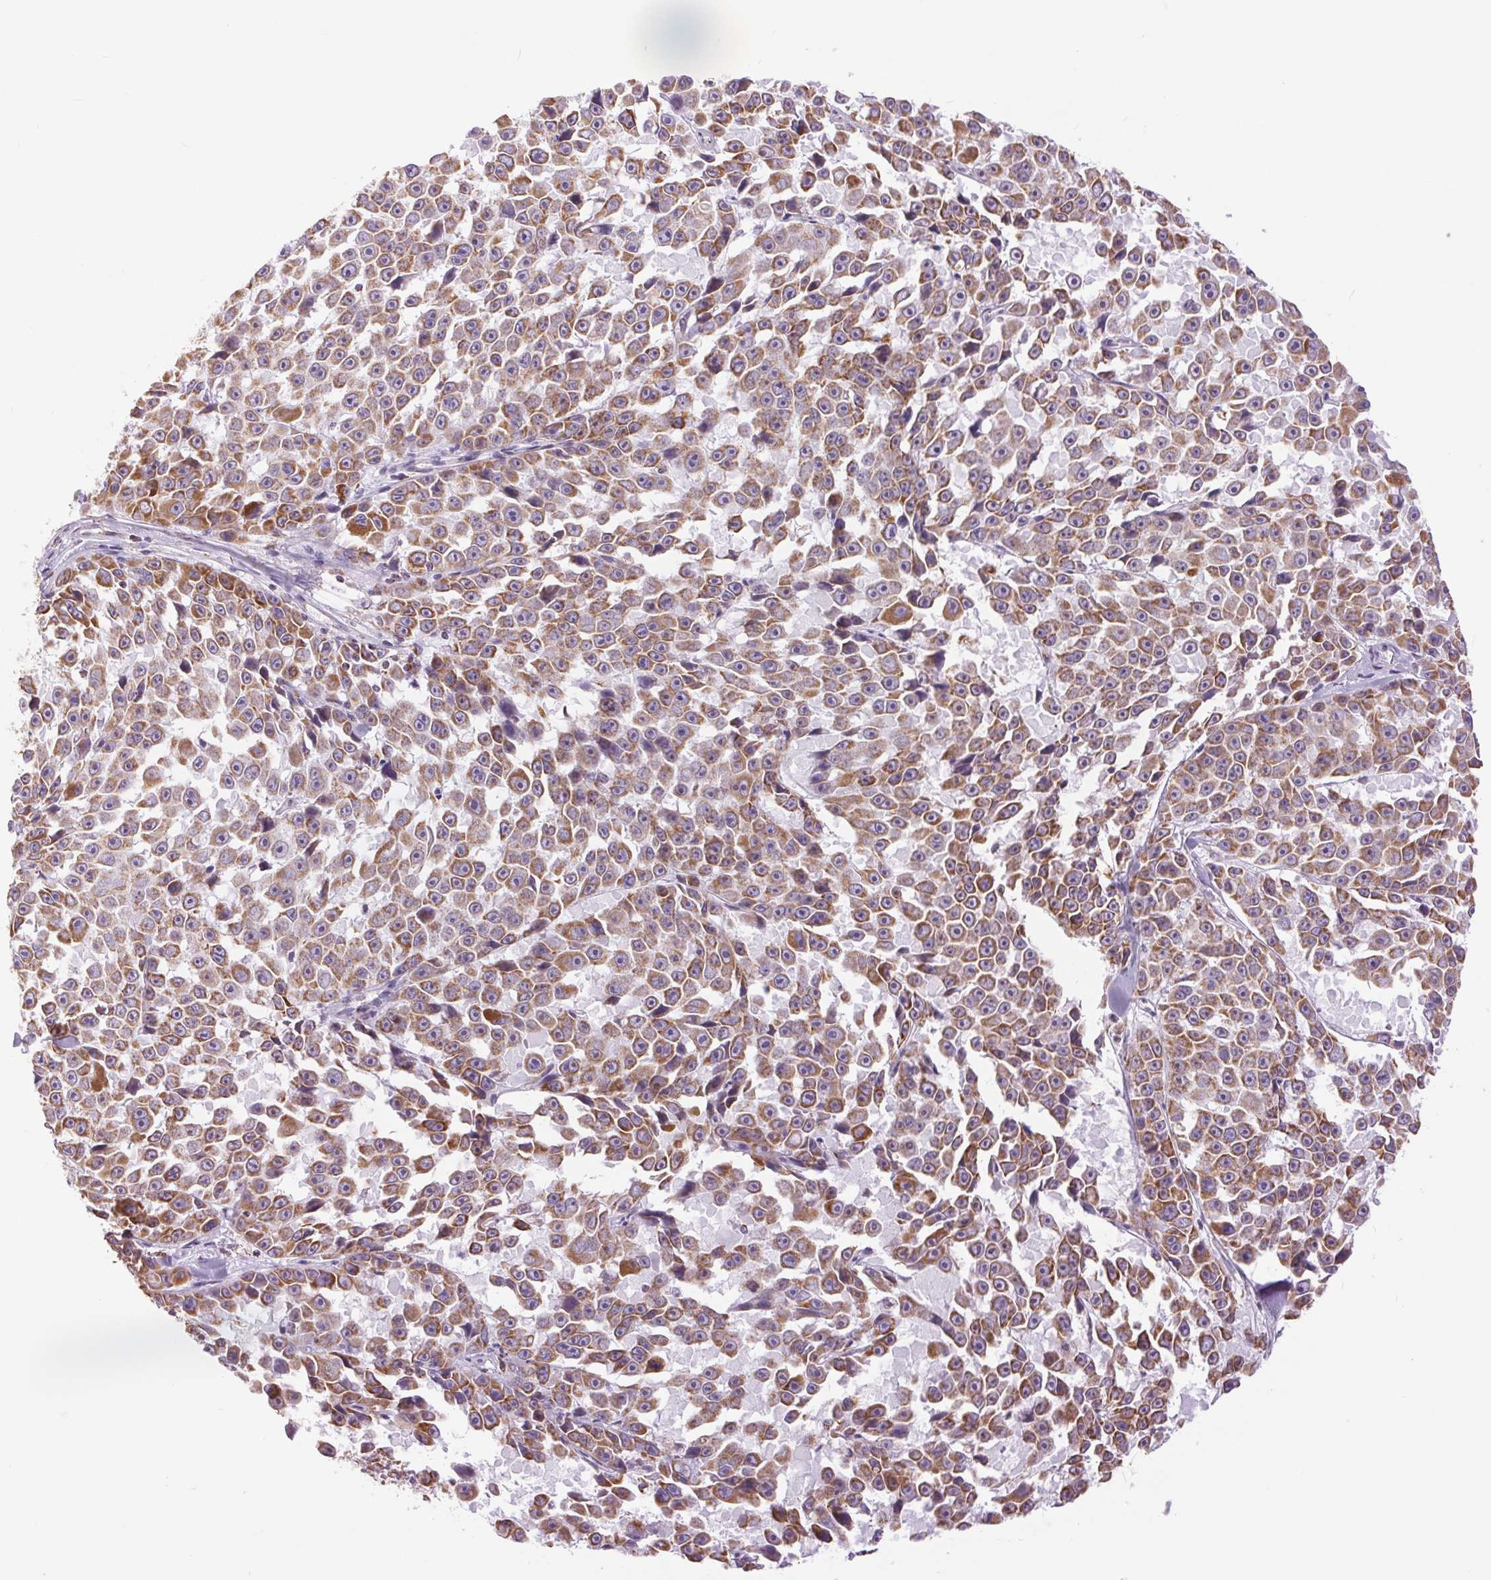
{"staining": {"intensity": "strong", "quantity": ">75%", "location": "cytoplasmic/membranous"}, "tissue": "melanoma", "cell_type": "Tumor cells", "image_type": "cancer", "snomed": [{"axis": "morphology", "description": "Malignant melanoma, NOS"}, {"axis": "topography", "description": "Skin"}], "caption": "Immunohistochemistry (IHC) (DAB) staining of melanoma displays strong cytoplasmic/membranous protein positivity in about >75% of tumor cells. The protein of interest is stained brown, and the nuclei are stained in blue (DAB (3,3'-diaminobenzidine) IHC with brightfield microscopy, high magnification).", "gene": "ATP5PB", "patient": {"sex": "female", "age": 66}}